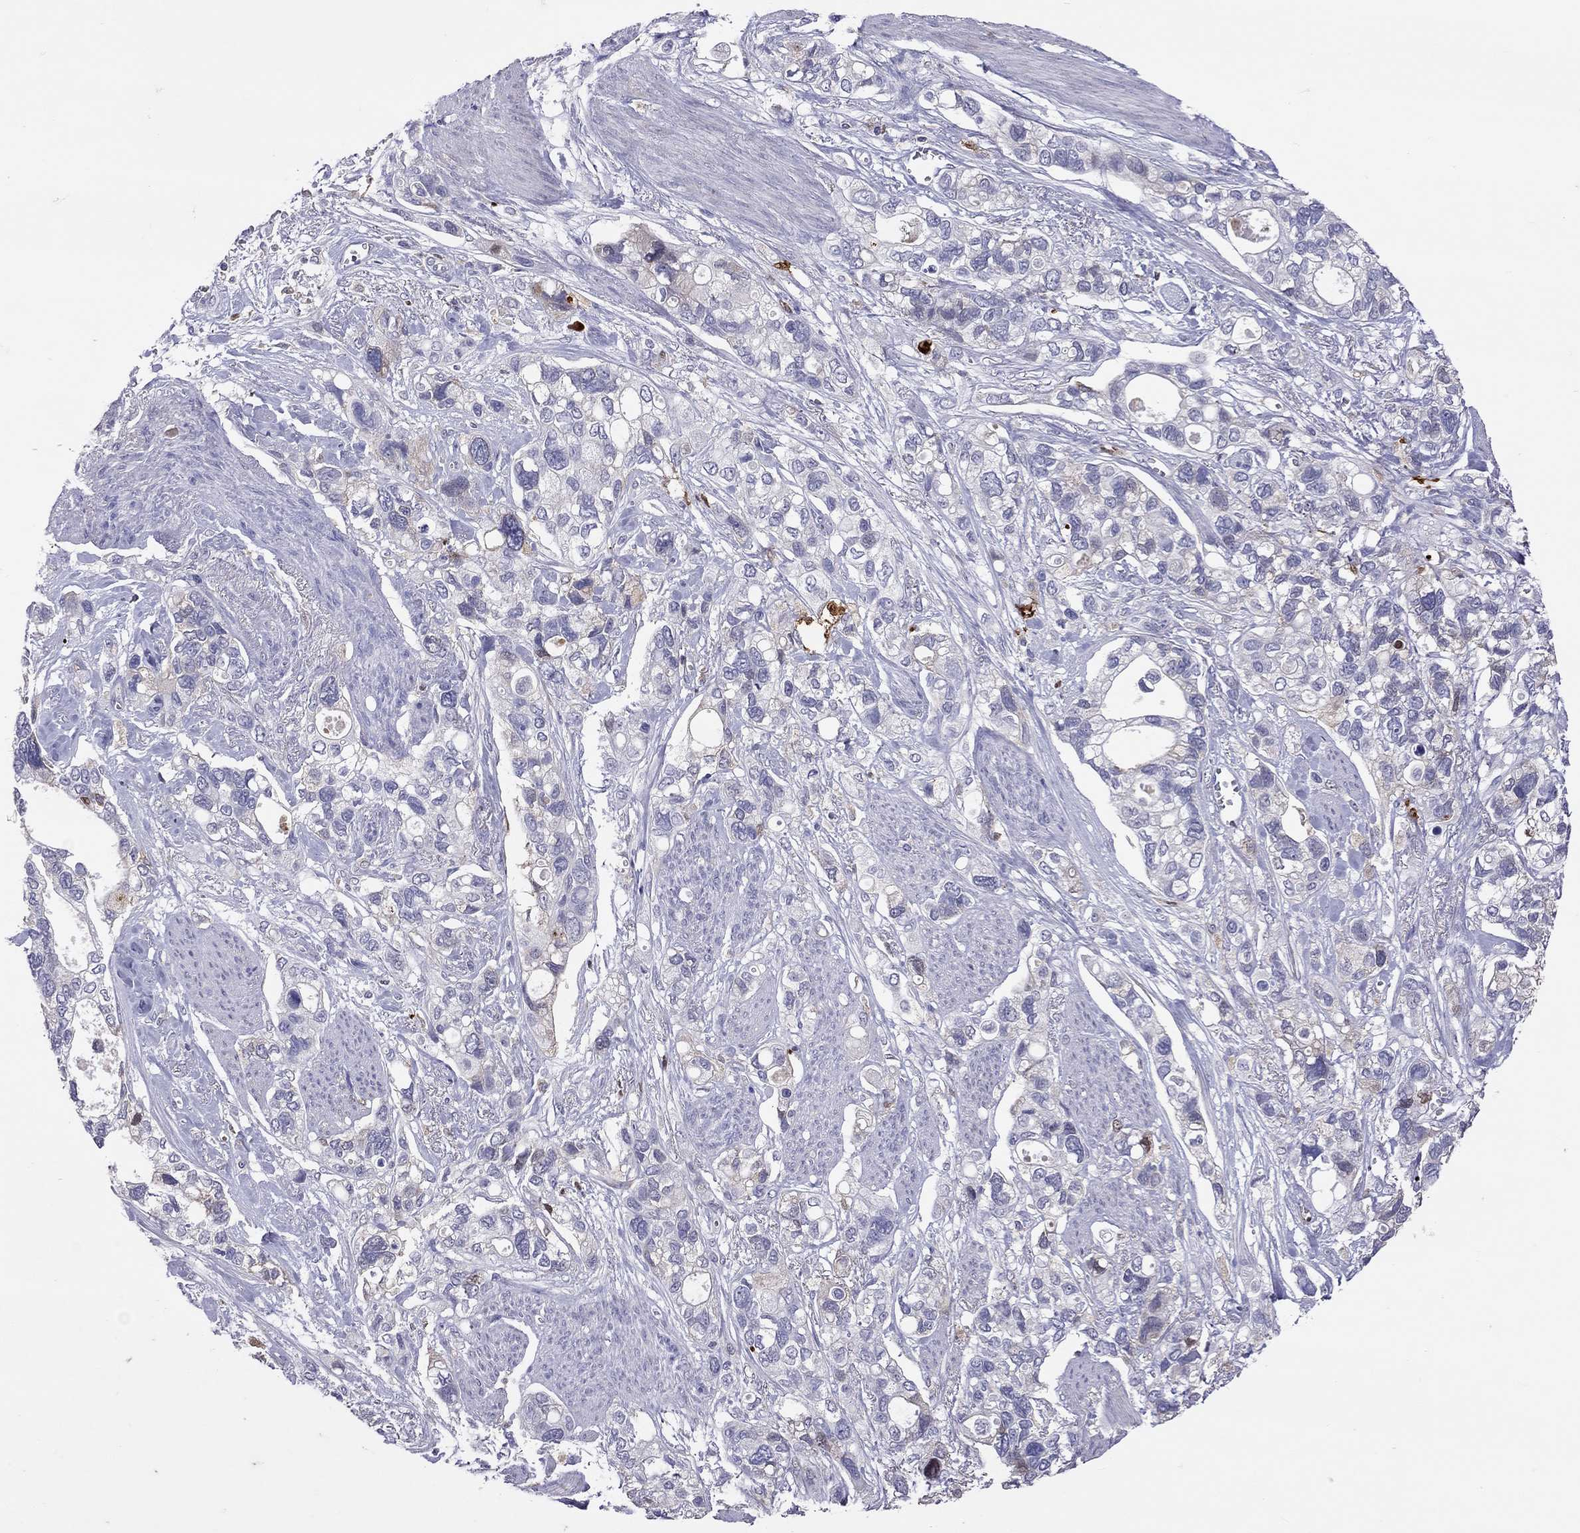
{"staining": {"intensity": "negative", "quantity": "none", "location": "none"}, "tissue": "stomach cancer", "cell_type": "Tumor cells", "image_type": "cancer", "snomed": [{"axis": "morphology", "description": "Adenocarcinoma, NOS"}, {"axis": "topography", "description": "Stomach, upper"}], "caption": "Stomach cancer stained for a protein using immunohistochemistry exhibits no staining tumor cells.", "gene": "SERPINA3", "patient": {"sex": "female", "age": 81}}